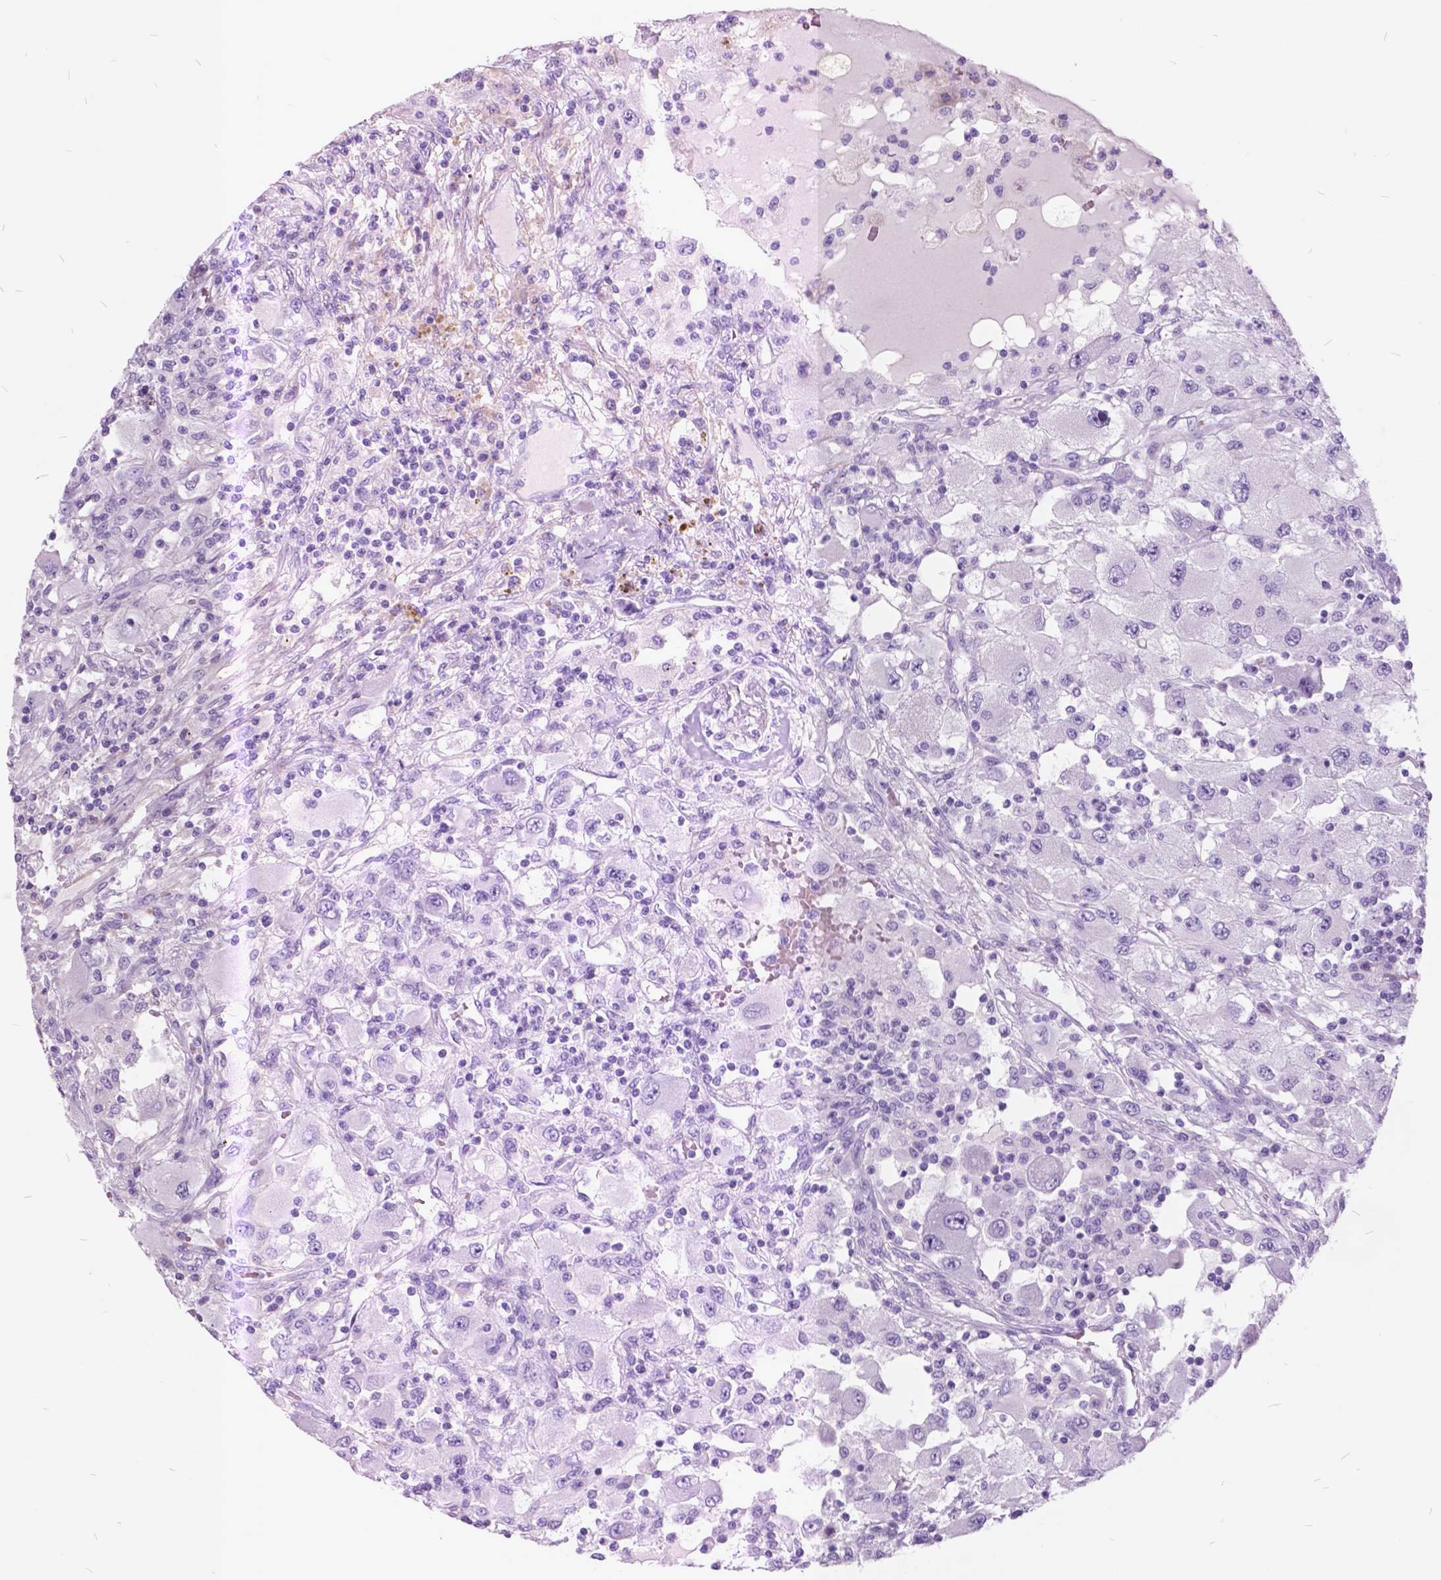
{"staining": {"intensity": "negative", "quantity": "none", "location": "none"}, "tissue": "renal cancer", "cell_type": "Tumor cells", "image_type": "cancer", "snomed": [{"axis": "morphology", "description": "Adenocarcinoma, NOS"}, {"axis": "topography", "description": "Kidney"}], "caption": "Tumor cells are negative for protein expression in human adenocarcinoma (renal).", "gene": "GDF9", "patient": {"sex": "female", "age": 67}}